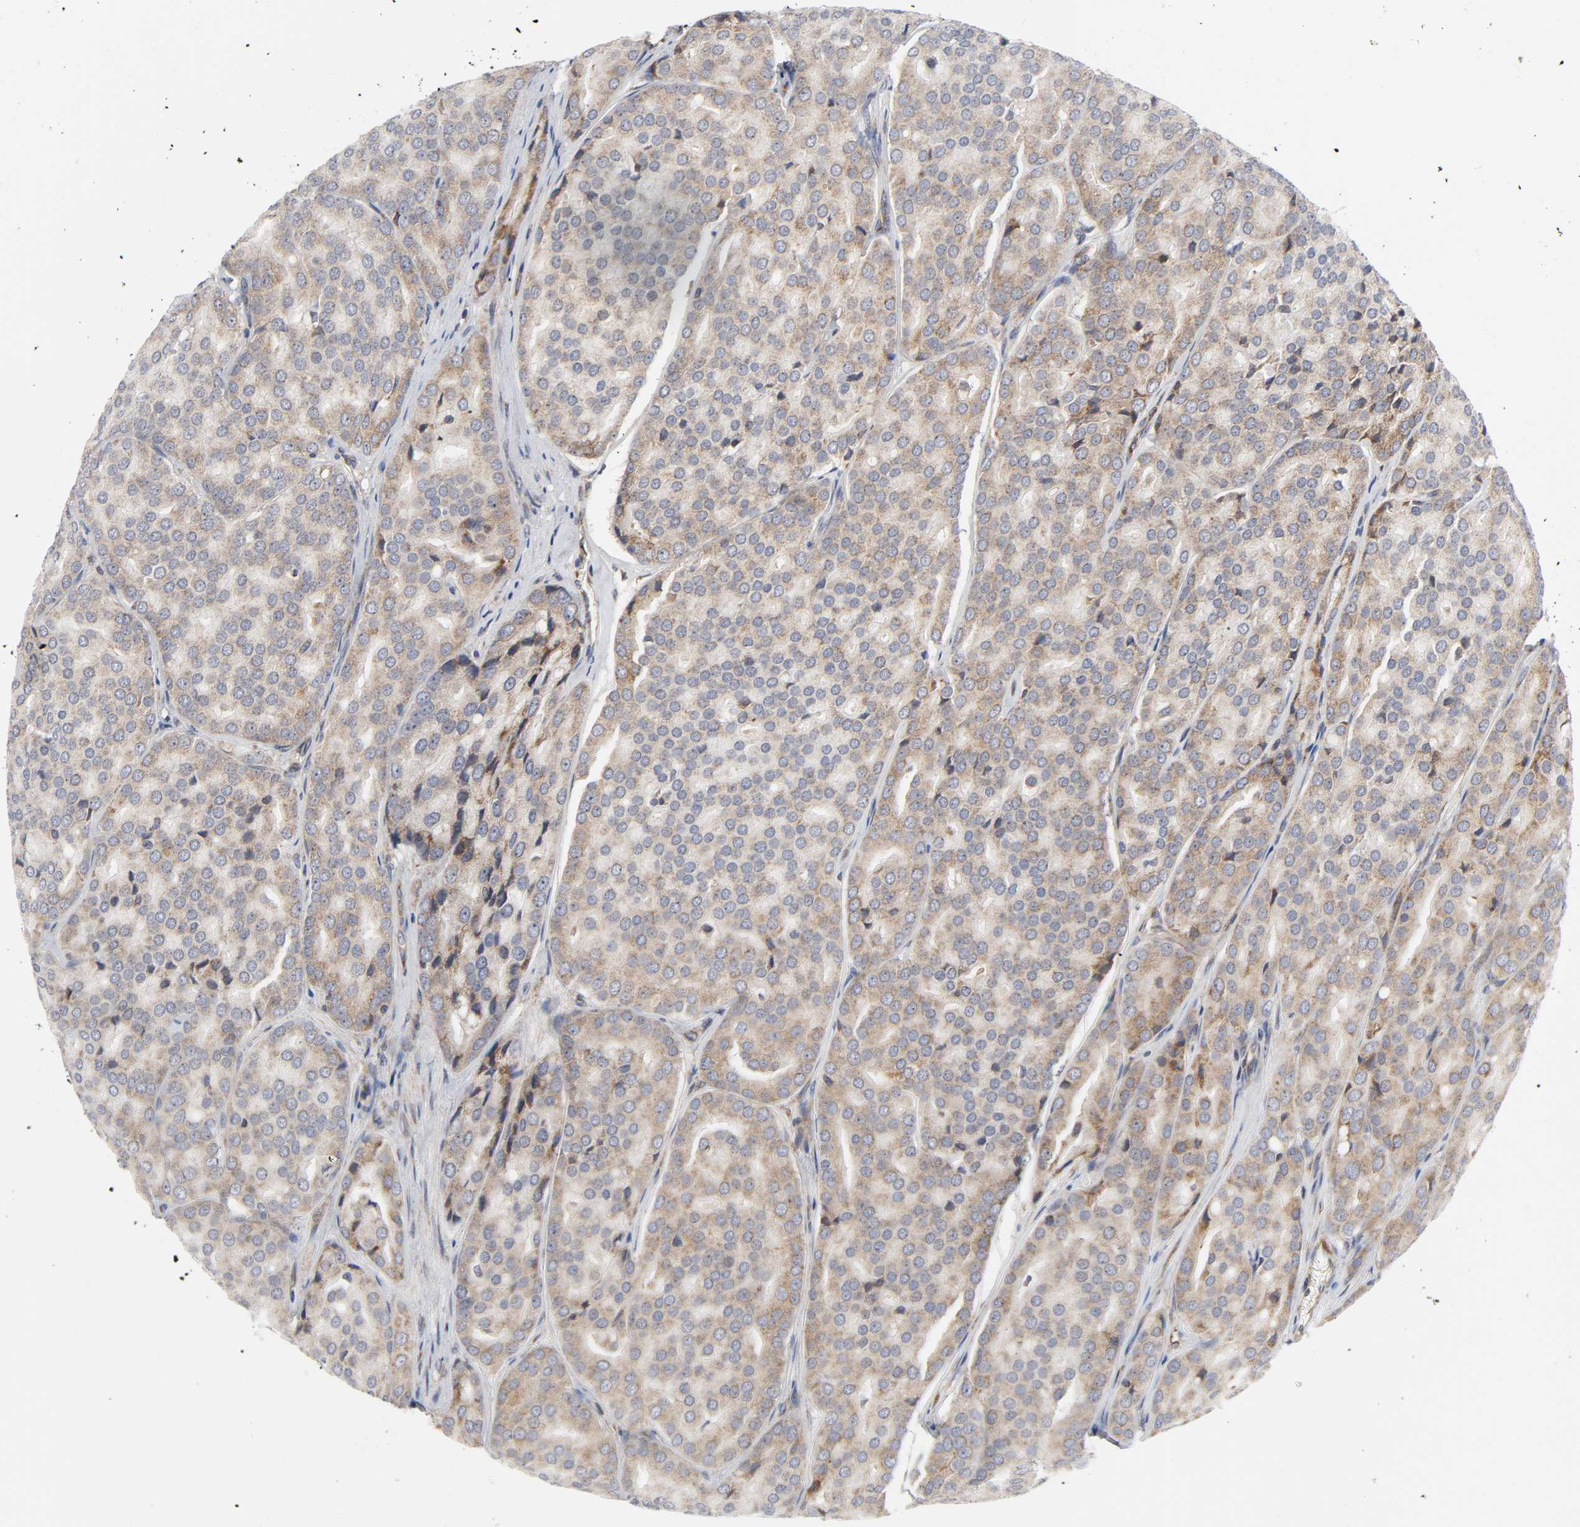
{"staining": {"intensity": "moderate", "quantity": ">75%", "location": "cytoplasmic/membranous"}, "tissue": "prostate cancer", "cell_type": "Tumor cells", "image_type": "cancer", "snomed": [{"axis": "morphology", "description": "Adenocarcinoma, High grade"}, {"axis": "topography", "description": "Prostate"}], "caption": "Immunohistochemical staining of prostate cancer (high-grade adenocarcinoma) displays medium levels of moderate cytoplasmic/membranous expression in about >75% of tumor cells.", "gene": "BAX", "patient": {"sex": "male", "age": 64}}